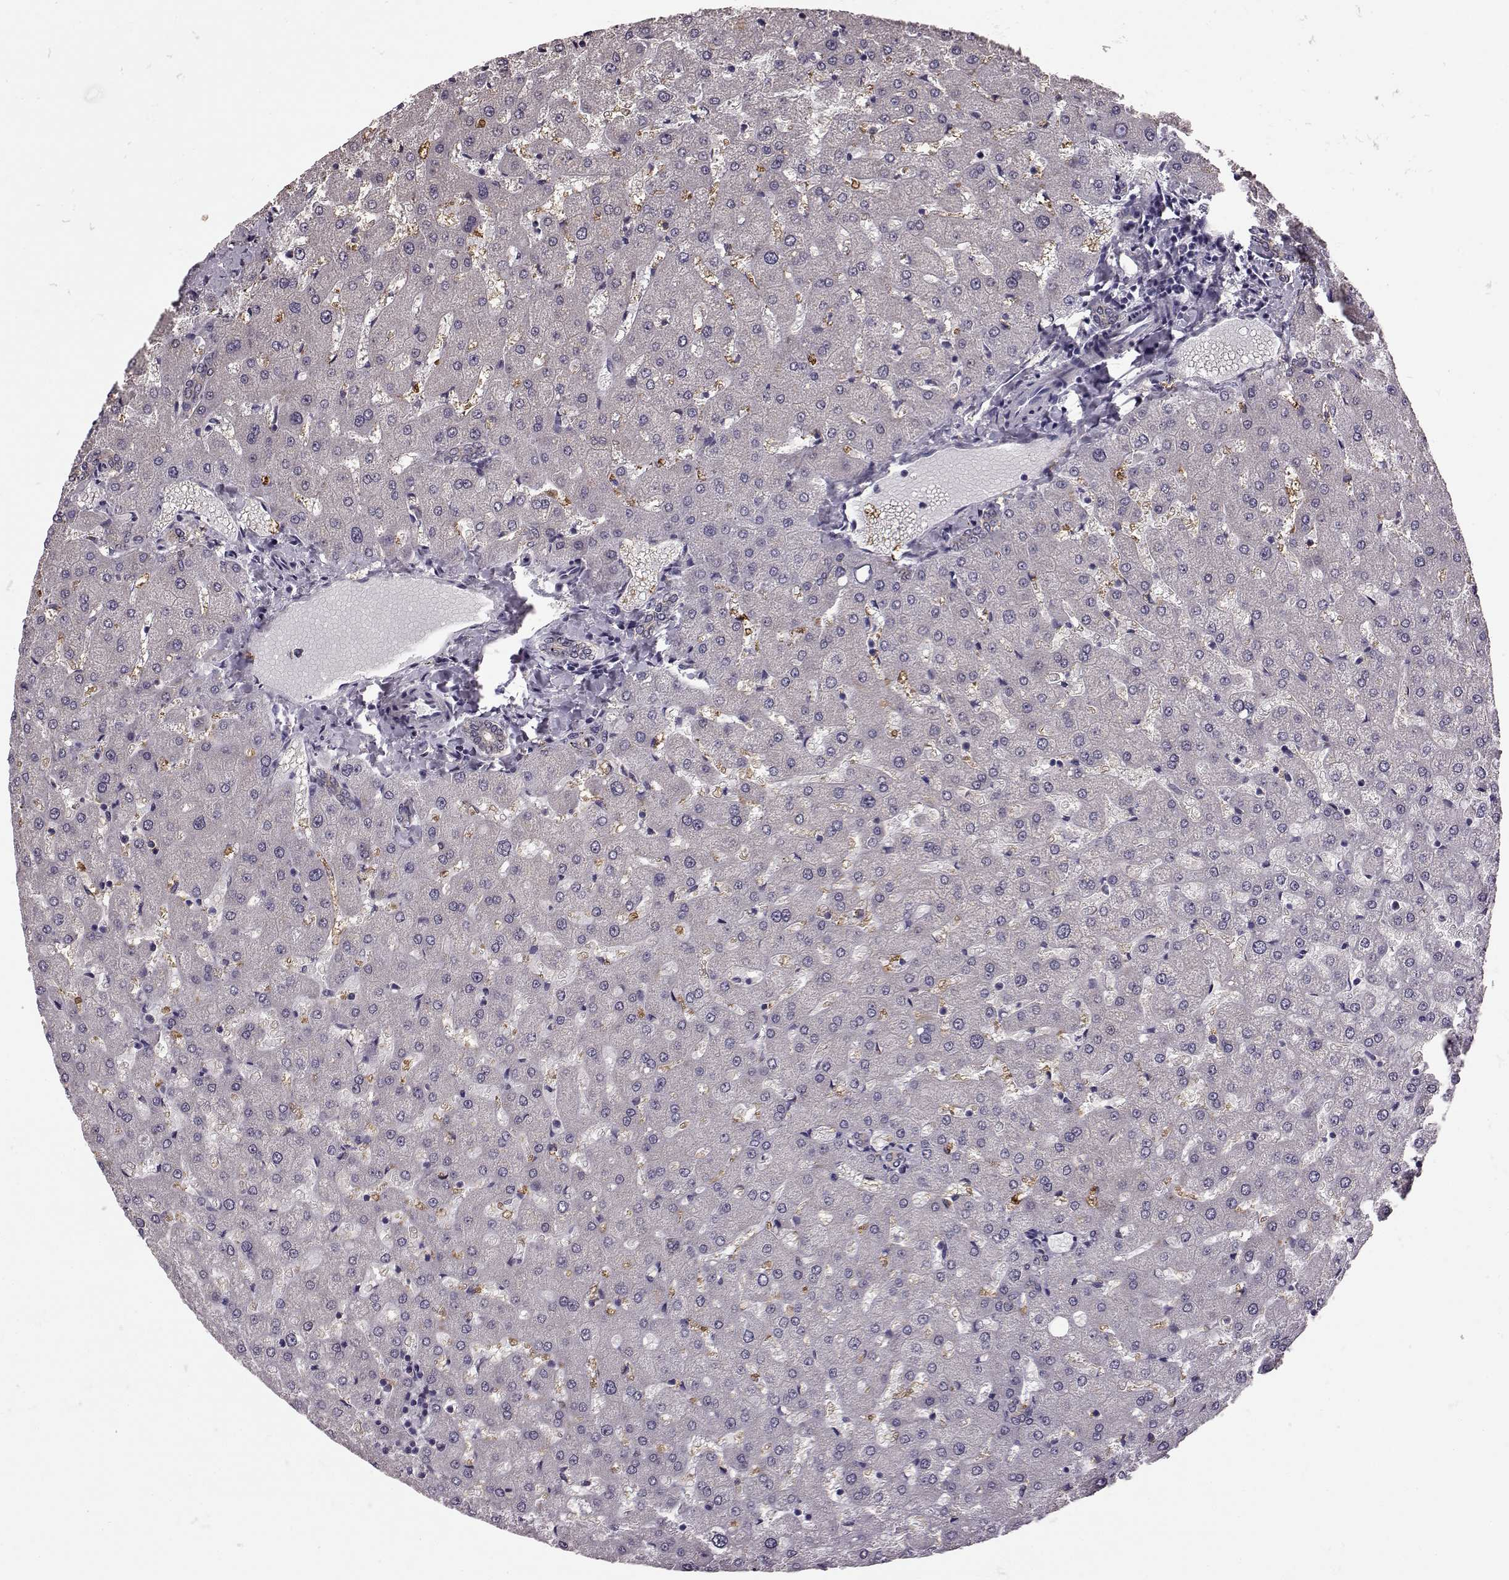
{"staining": {"intensity": "negative", "quantity": "none", "location": "none"}, "tissue": "liver", "cell_type": "Cholangiocytes", "image_type": "normal", "snomed": [{"axis": "morphology", "description": "Normal tissue, NOS"}, {"axis": "topography", "description": "Liver"}], "caption": "A histopathology image of human liver is negative for staining in cholangiocytes. (DAB (3,3'-diaminobenzidine) IHC visualized using brightfield microscopy, high magnification).", "gene": "GRK1", "patient": {"sex": "female", "age": 50}}